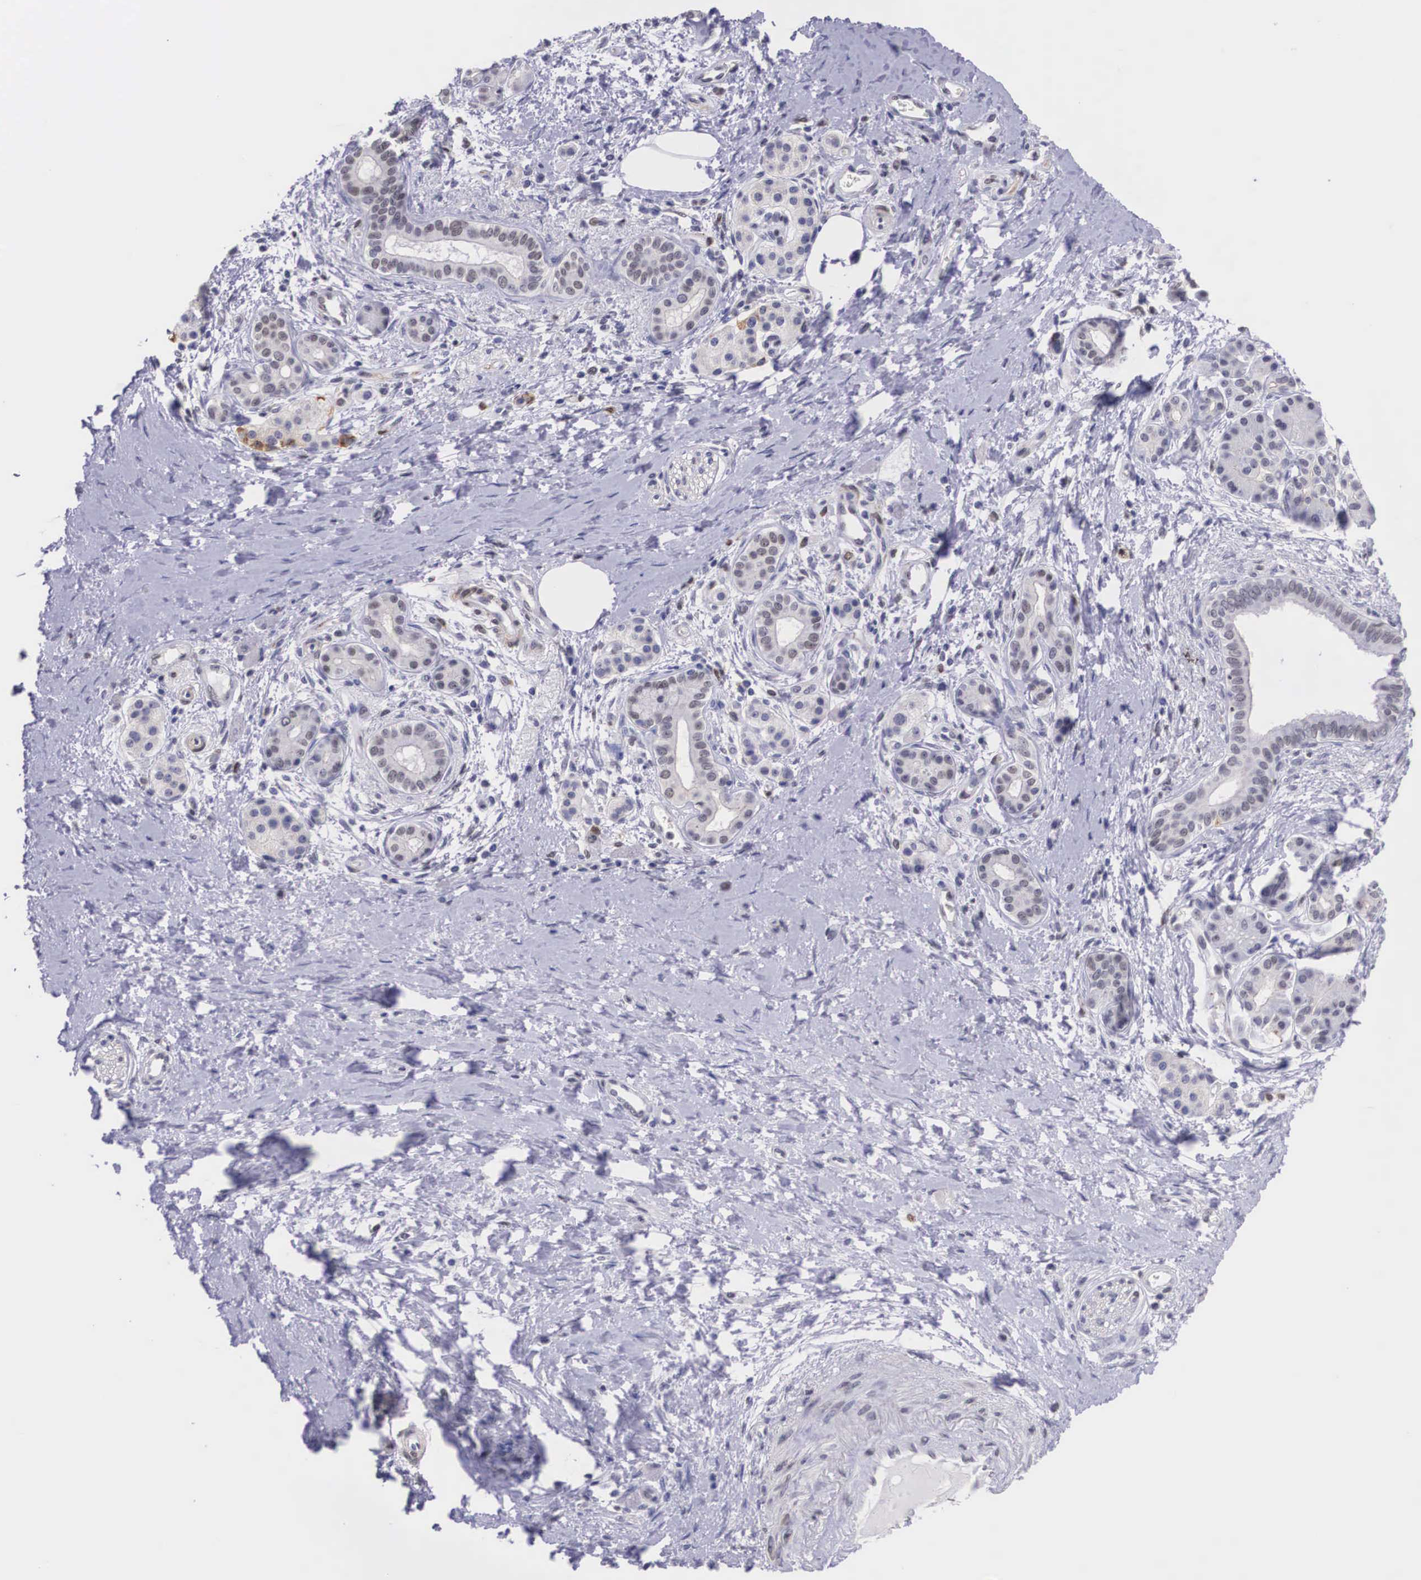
{"staining": {"intensity": "weak", "quantity": "25%-75%", "location": "nuclear"}, "tissue": "pancreatic cancer", "cell_type": "Tumor cells", "image_type": "cancer", "snomed": [{"axis": "morphology", "description": "Adenocarcinoma, NOS"}, {"axis": "topography", "description": "Pancreas"}], "caption": "IHC histopathology image of neoplastic tissue: human pancreatic cancer stained using immunohistochemistry (IHC) displays low levels of weak protein expression localized specifically in the nuclear of tumor cells, appearing as a nuclear brown color.", "gene": "ETV6", "patient": {"sex": "female", "age": 66}}